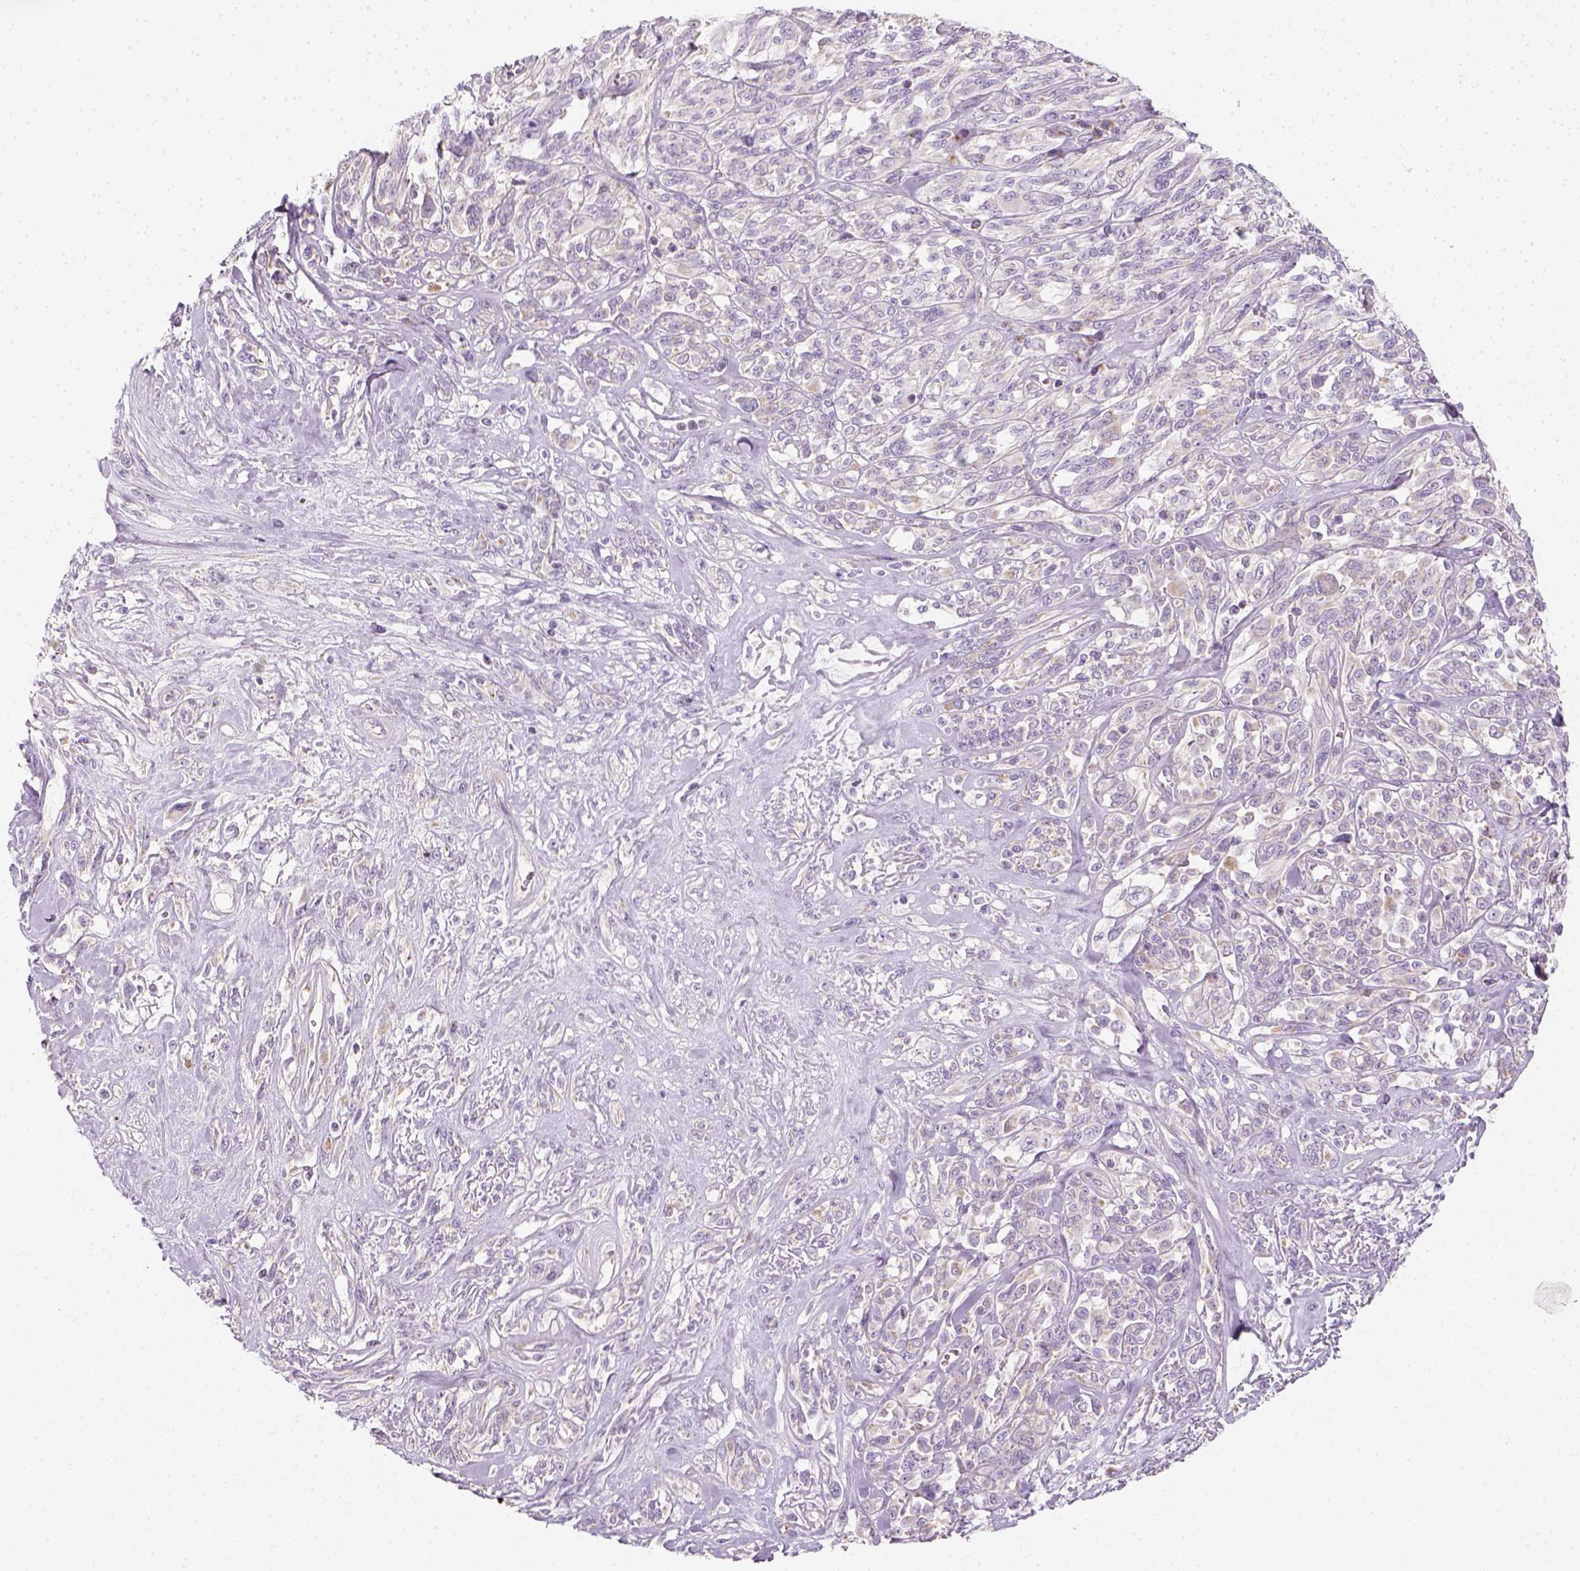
{"staining": {"intensity": "negative", "quantity": "none", "location": "none"}, "tissue": "melanoma", "cell_type": "Tumor cells", "image_type": "cancer", "snomed": [{"axis": "morphology", "description": "Malignant melanoma, NOS"}, {"axis": "topography", "description": "Skin"}], "caption": "Immunohistochemistry (IHC) photomicrograph of malignant melanoma stained for a protein (brown), which demonstrates no staining in tumor cells. Nuclei are stained in blue.", "gene": "AWAT2", "patient": {"sex": "female", "age": 91}}